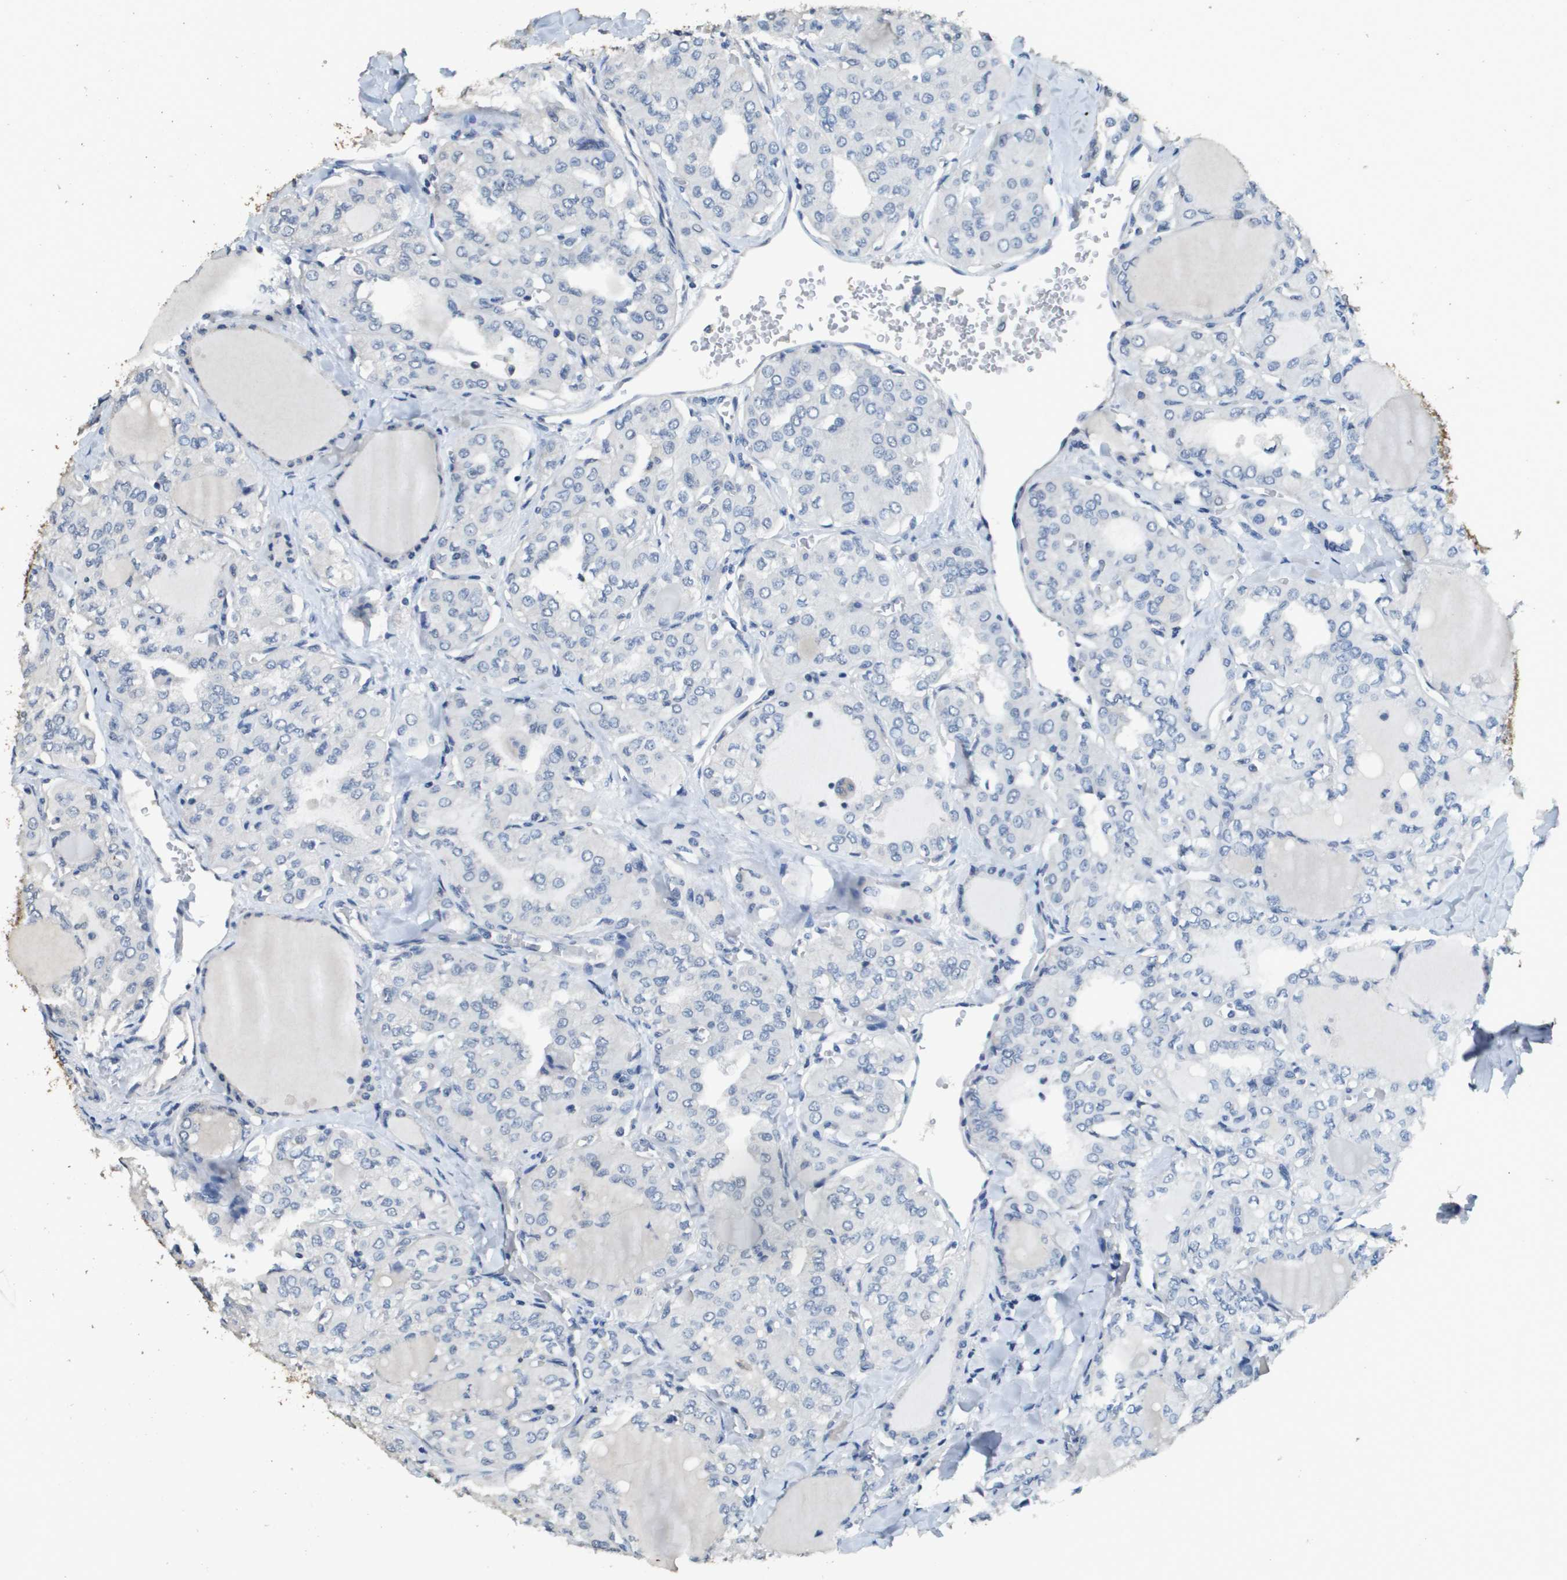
{"staining": {"intensity": "negative", "quantity": "none", "location": "none"}, "tissue": "thyroid cancer", "cell_type": "Tumor cells", "image_type": "cancer", "snomed": [{"axis": "morphology", "description": "Papillary adenocarcinoma, NOS"}, {"axis": "topography", "description": "Thyroid gland"}], "caption": "DAB (3,3'-diaminobenzidine) immunohistochemical staining of thyroid cancer (papillary adenocarcinoma) shows no significant staining in tumor cells.", "gene": "MT3", "patient": {"sex": "male", "age": 20}}